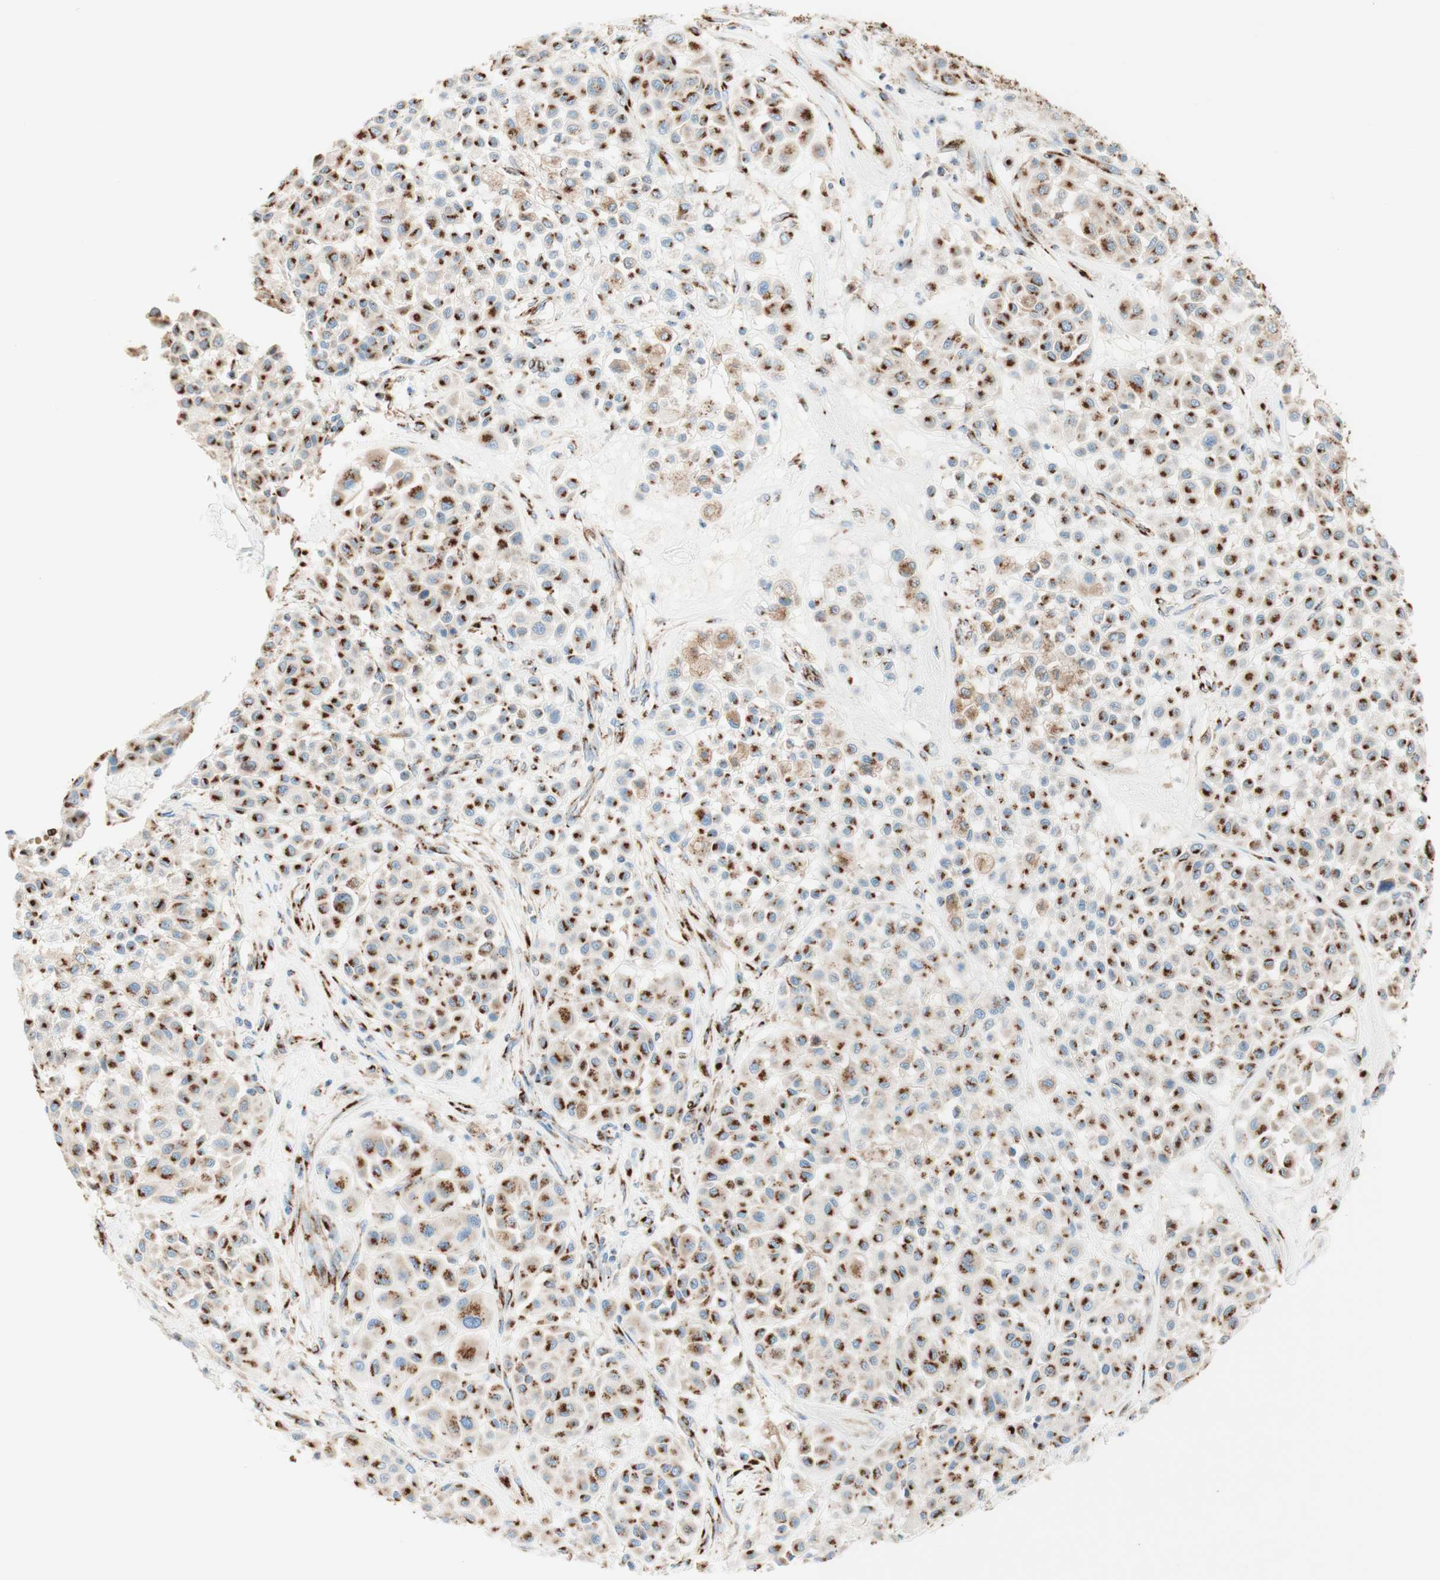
{"staining": {"intensity": "strong", "quantity": ">75%", "location": "cytoplasmic/membranous"}, "tissue": "melanoma", "cell_type": "Tumor cells", "image_type": "cancer", "snomed": [{"axis": "morphology", "description": "Malignant melanoma, Metastatic site"}, {"axis": "topography", "description": "Soft tissue"}], "caption": "Brown immunohistochemical staining in melanoma shows strong cytoplasmic/membranous positivity in approximately >75% of tumor cells.", "gene": "GOLGB1", "patient": {"sex": "male", "age": 41}}